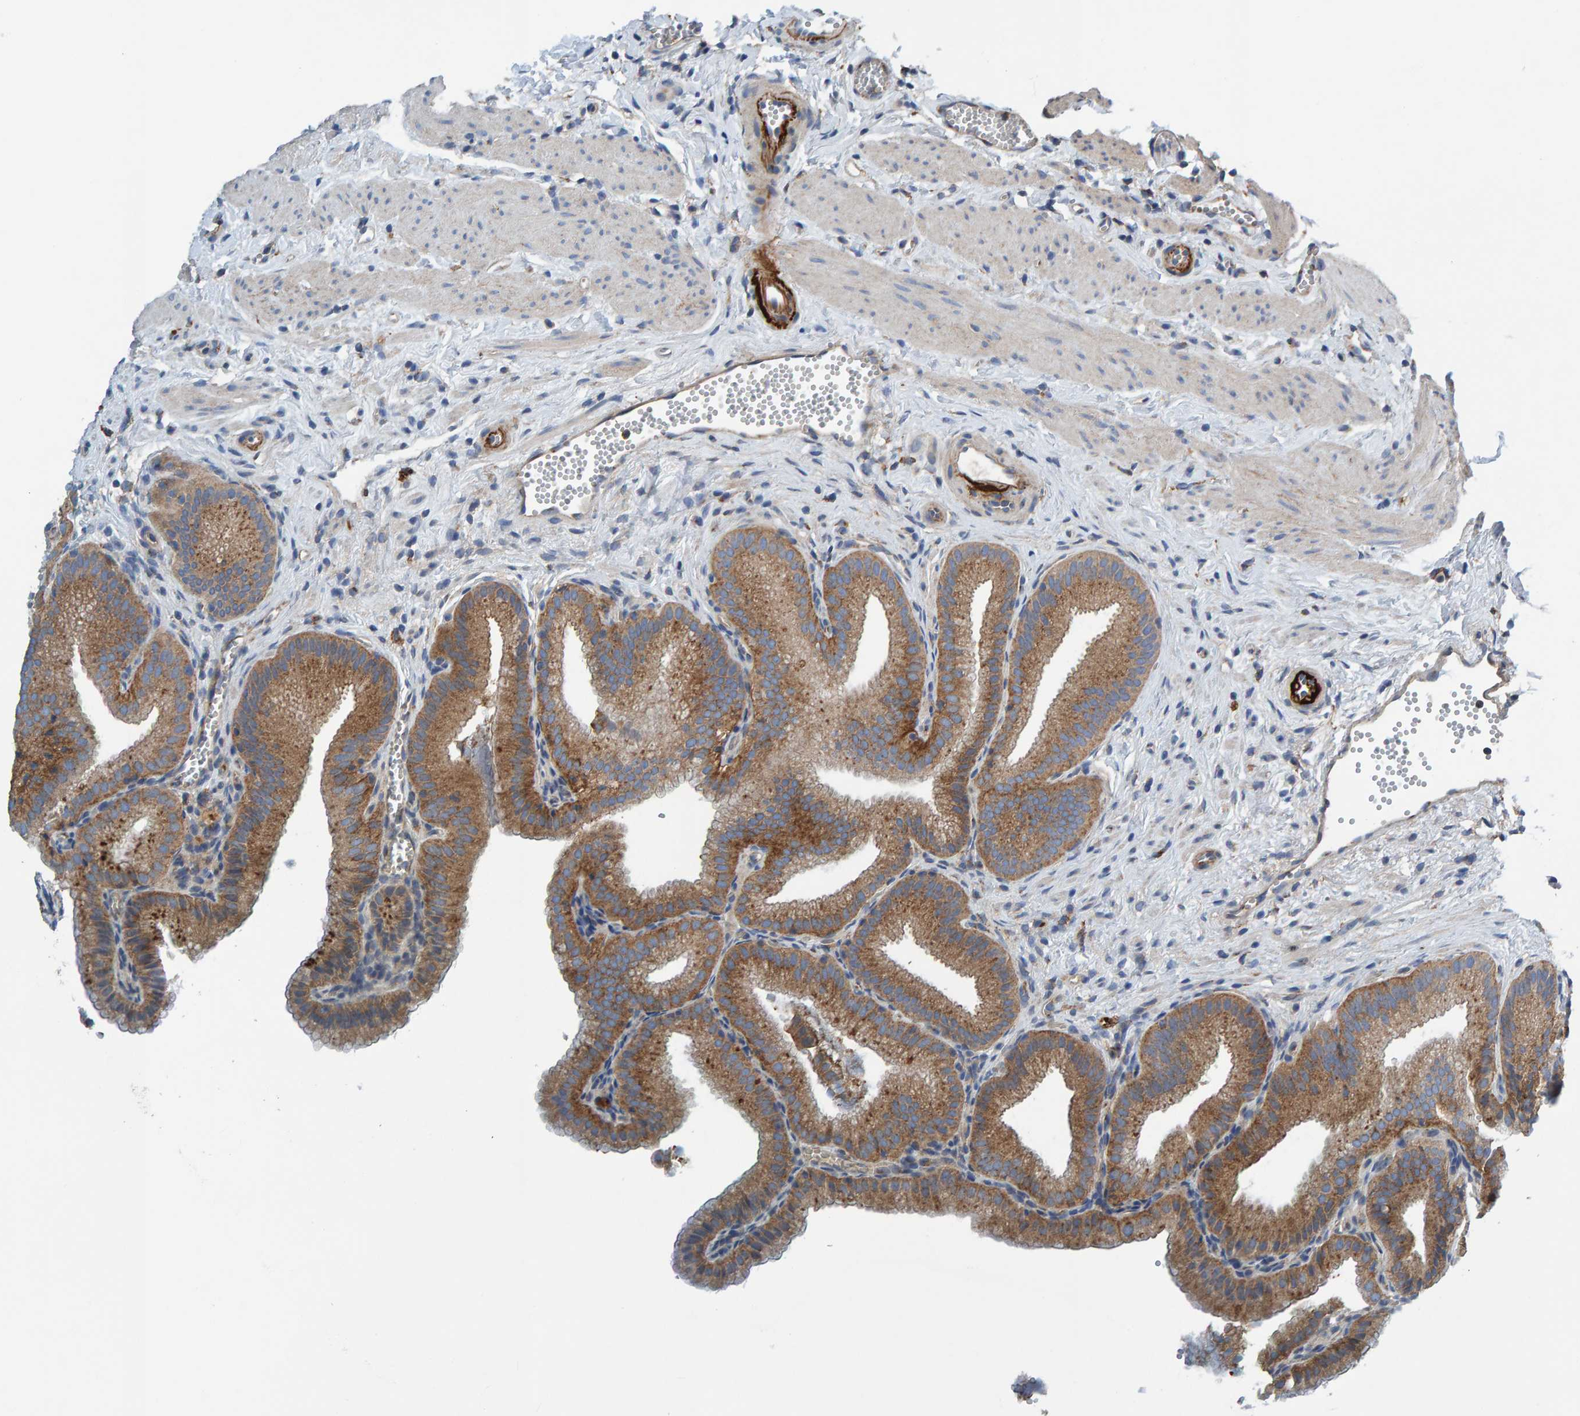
{"staining": {"intensity": "strong", "quantity": ">75%", "location": "cytoplasmic/membranous"}, "tissue": "gallbladder", "cell_type": "Glandular cells", "image_type": "normal", "snomed": [{"axis": "morphology", "description": "Normal tissue, NOS"}, {"axis": "topography", "description": "Gallbladder"}], "caption": "Immunohistochemical staining of benign gallbladder reveals high levels of strong cytoplasmic/membranous expression in approximately >75% of glandular cells. Immunohistochemistry (ihc) stains the protein in brown and the nuclei are stained blue.", "gene": "MKLN1", "patient": {"sex": "male", "age": 38}}